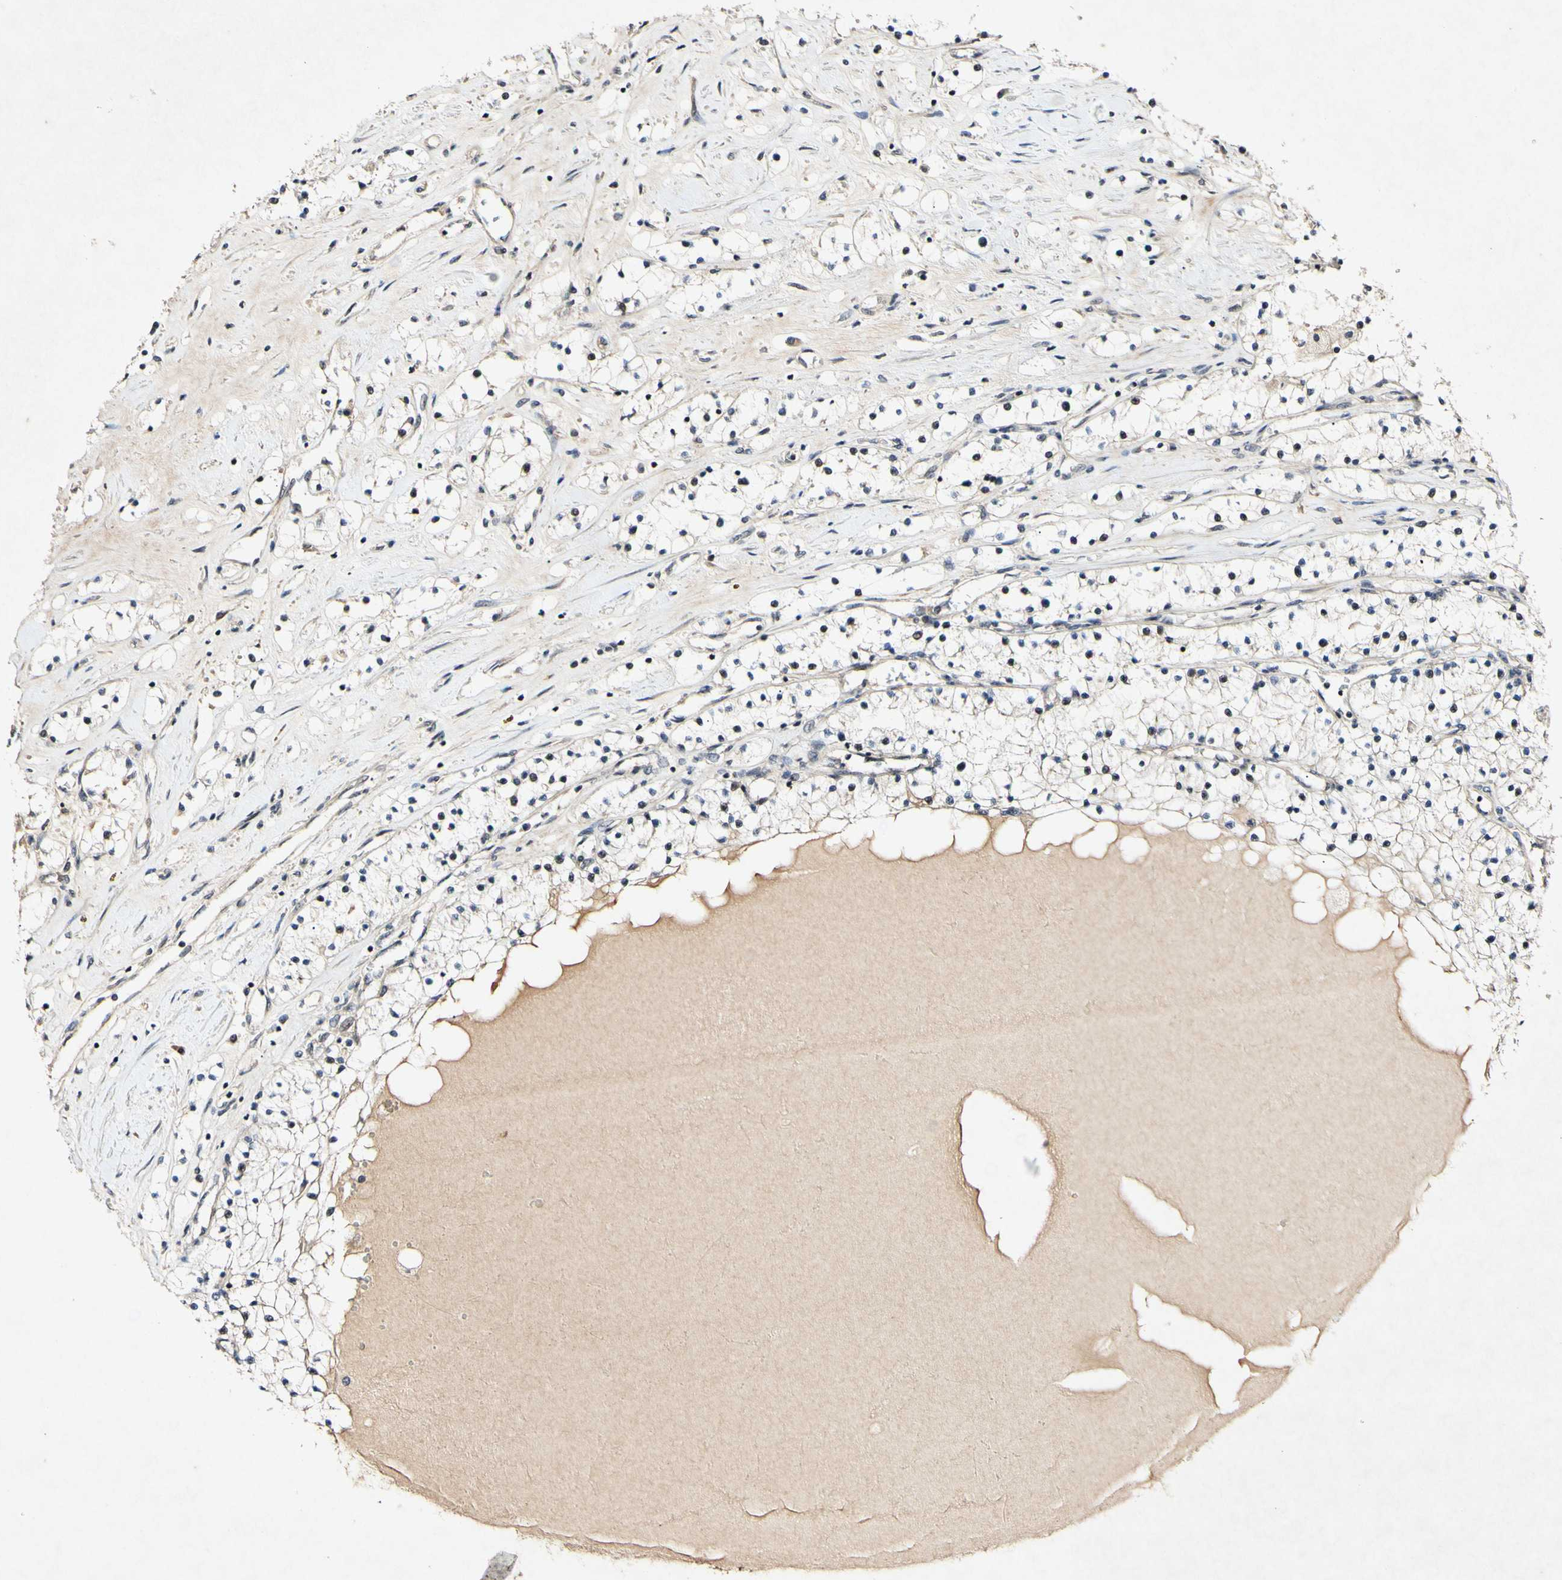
{"staining": {"intensity": "negative", "quantity": "none", "location": "none"}, "tissue": "renal cancer", "cell_type": "Tumor cells", "image_type": "cancer", "snomed": [{"axis": "morphology", "description": "Adenocarcinoma, NOS"}, {"axis": "topography", "description": "Kidney"}], "caption": "This is a photomicrograph of immunohistochemistry staining of renal cancer (adenocarcinoma), which shows no expression in tumor cells.", "gene": "POLR2F", "patient": {"sex": "male", "age": 68}}